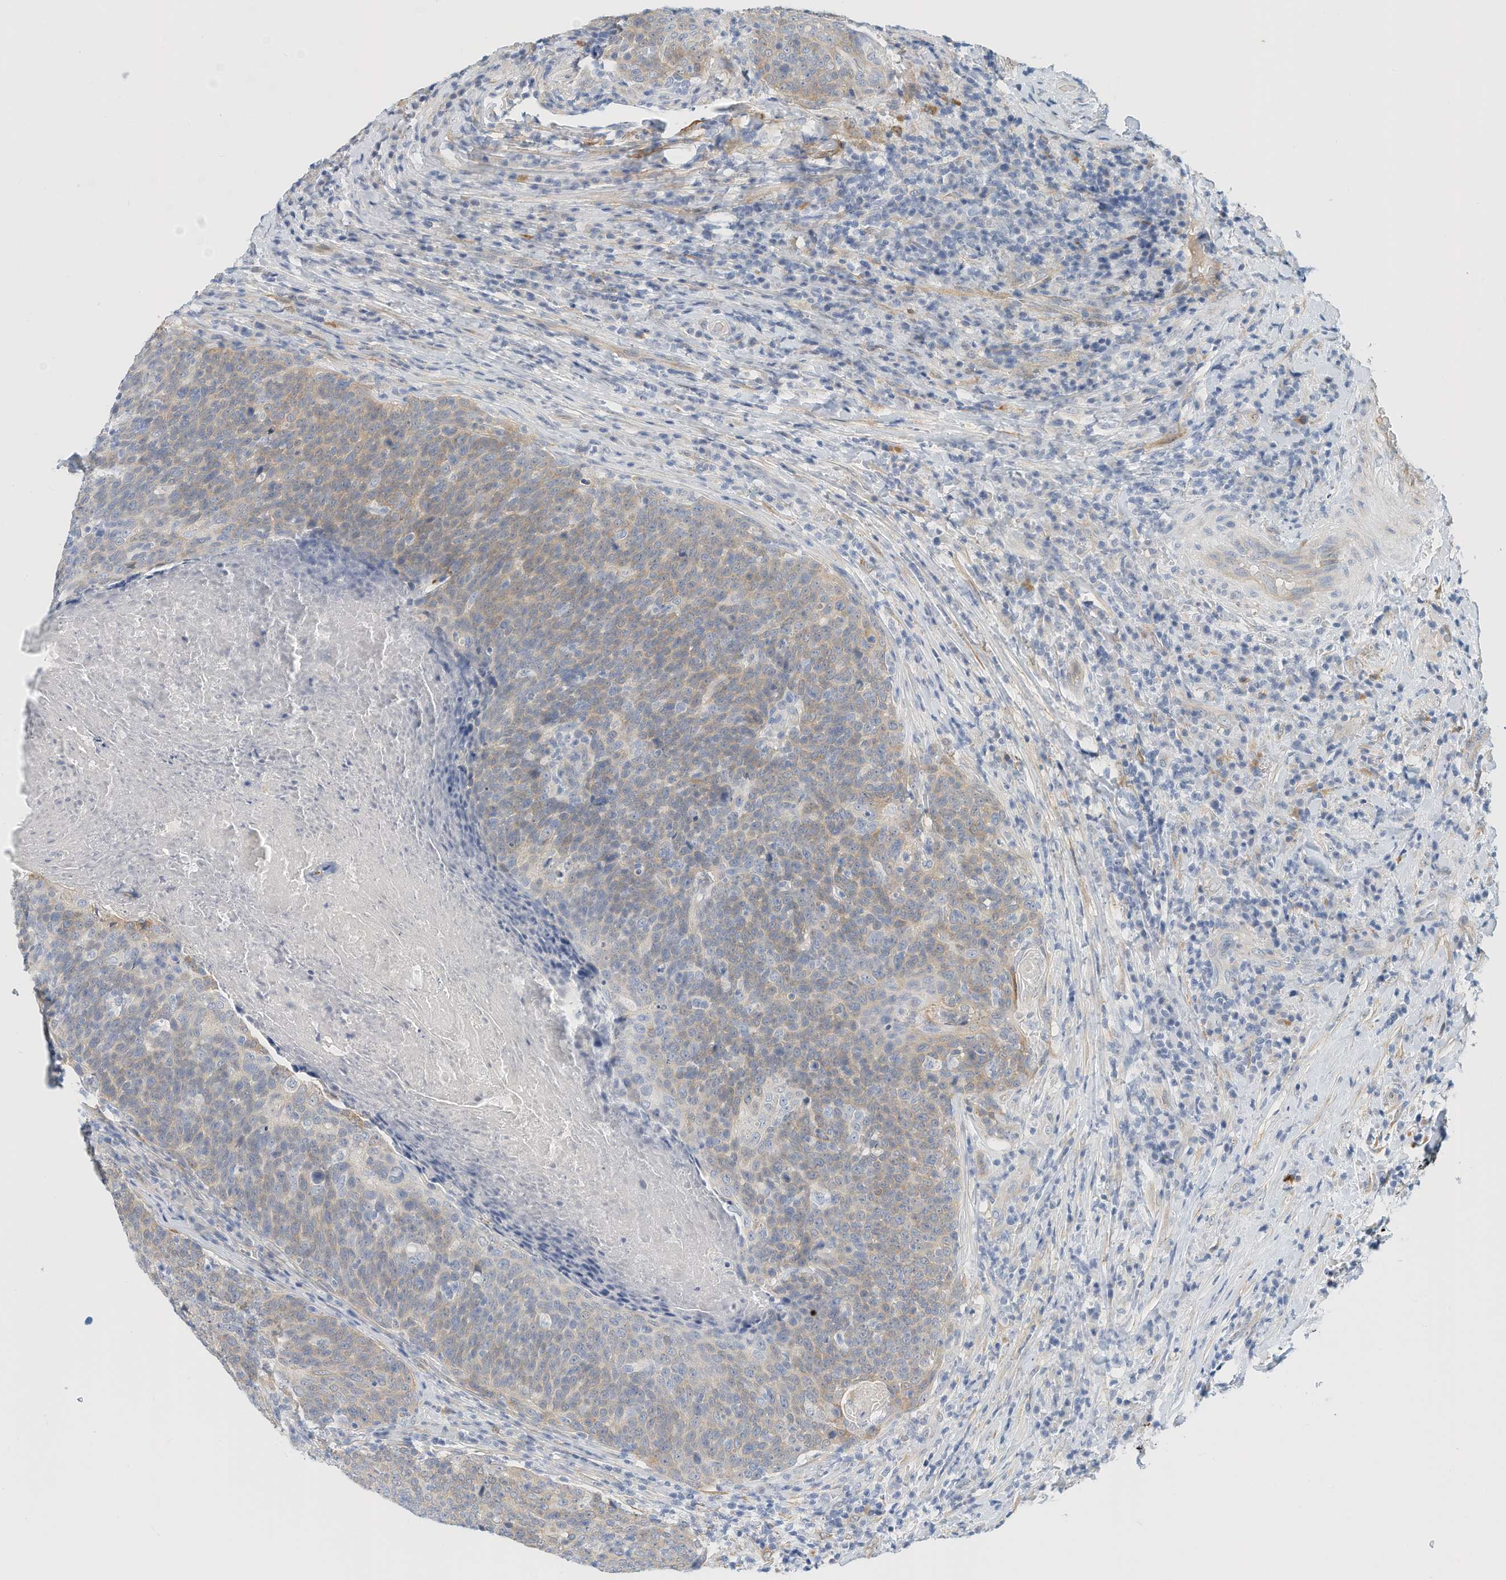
{"staining": {"intensity": "weak", "quantity": "25%-75%", "location": "cytoplasmic/membranous"}, "tissue": "head and neck cancer", "cell_type": "Tumor cells", "image_type": "cancer", "snomed": [{"axis": "morphology", "description": "Squamous cell carcinoma, NOS"}, {"axis": "morphology", "description": "Squamous cell carcinoma, metastatic, NOS"}, {"axis": "topography", "description": "Lymph node"}, {"axis": "topography", "description": "Head-Neck"}], "caption": "Protein staining of squamous cell carcinoma (head and neck) tissue exhibits weak cytoplasmic/membranous expression in approximately 25%-75% of tumor cells.", "gene": "ARHGAP28", "patient": {"sex": "male", "age": 62}}